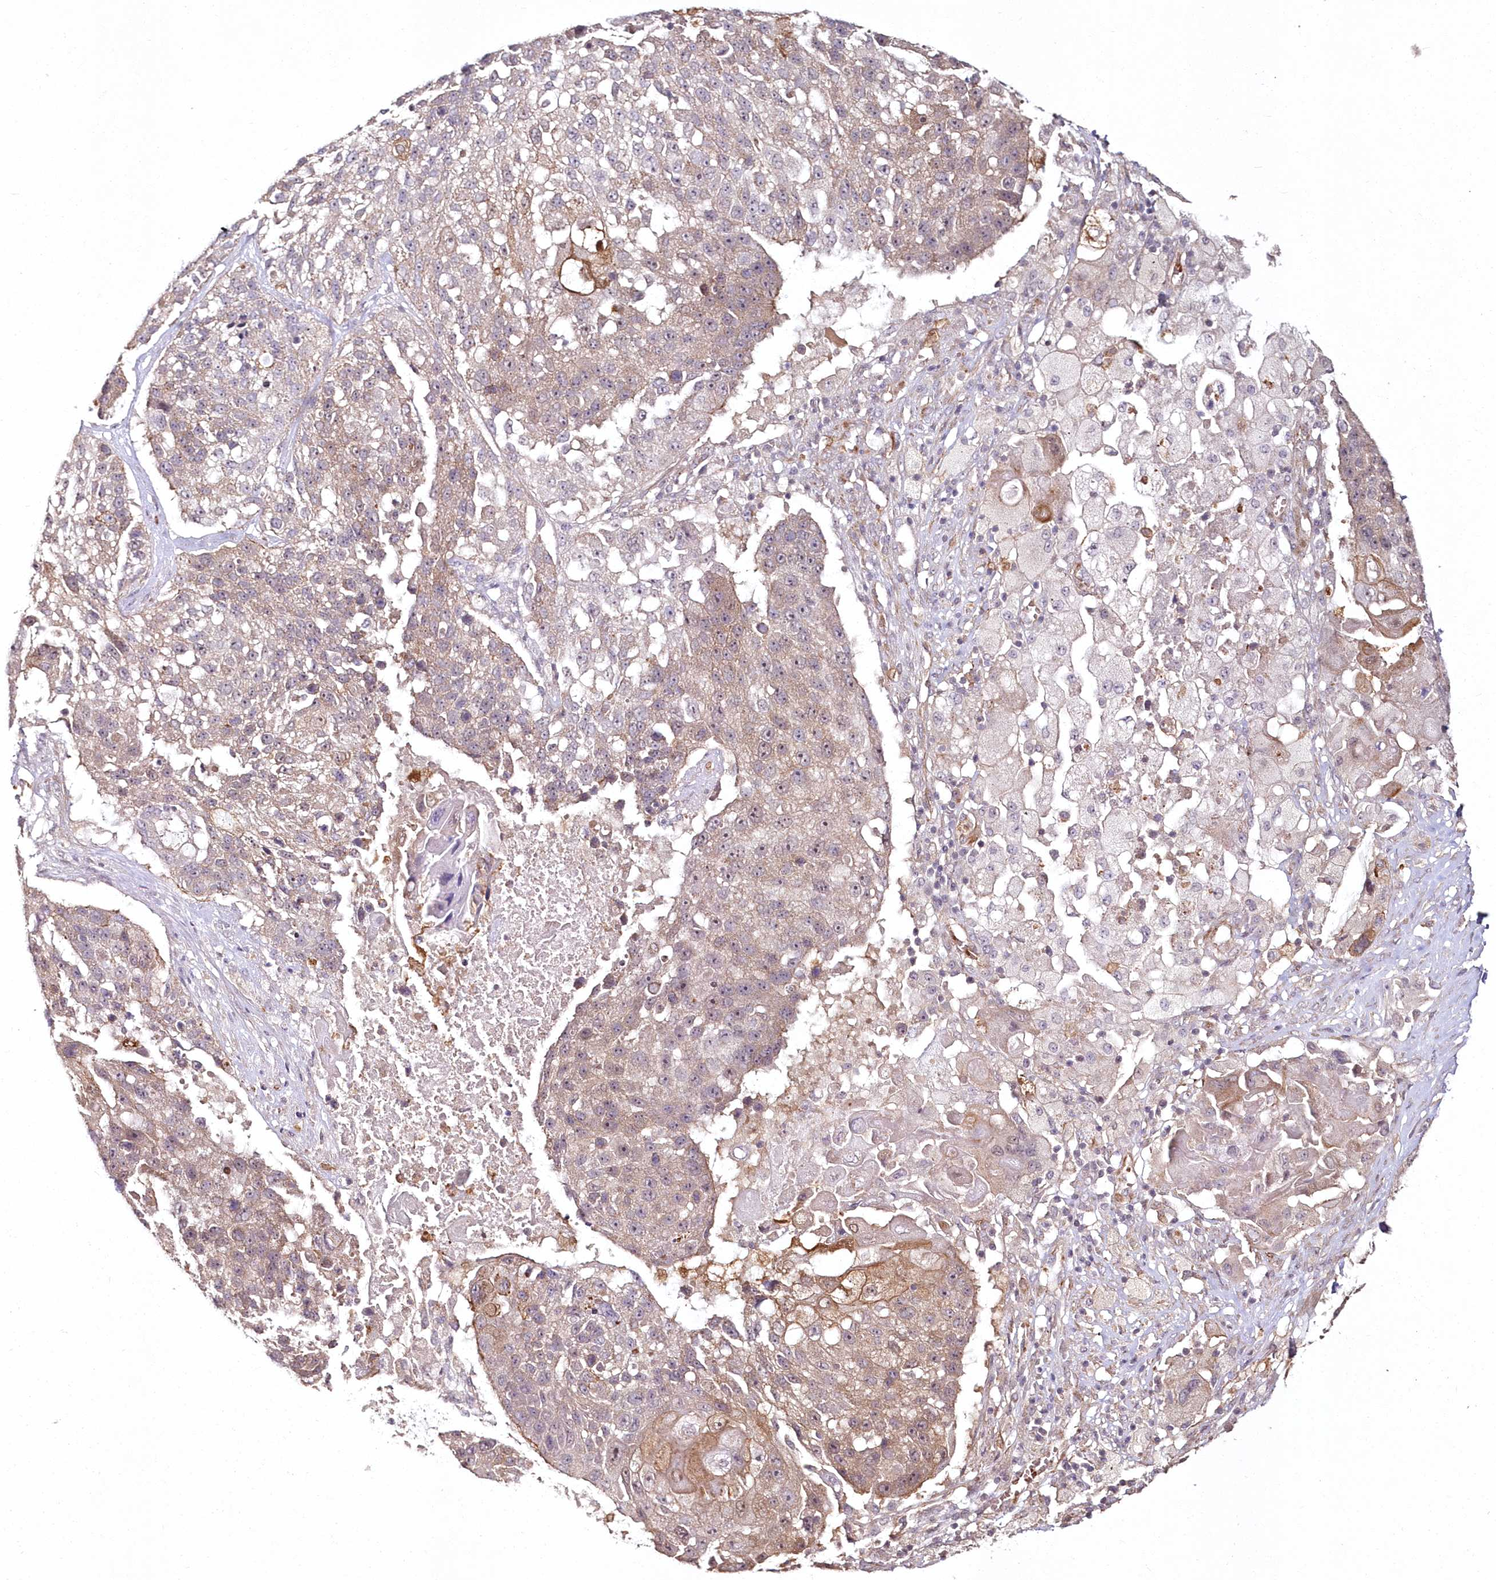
{"staining": {"intensity": "moderate", "quantity": "<25%", "location": "cytoplasmic/membranous"}, "tissue": "lung cancer", "cell_type": "Tumor cells", "image_type": "cancer", "snomed": [{"axis": "morphology", "description": "Squamous cell carcinoma, NOS"}, {"axis": "topography", "description": "Lung"}], "caption": "This image shows immunohistochemistry staining of lung cancer, with low moderate cytoplasmic/membranous positivity in about <25% of tumor cells.", "gene": "HYCC2", "patient": {"sex": "male", "age": 61}}